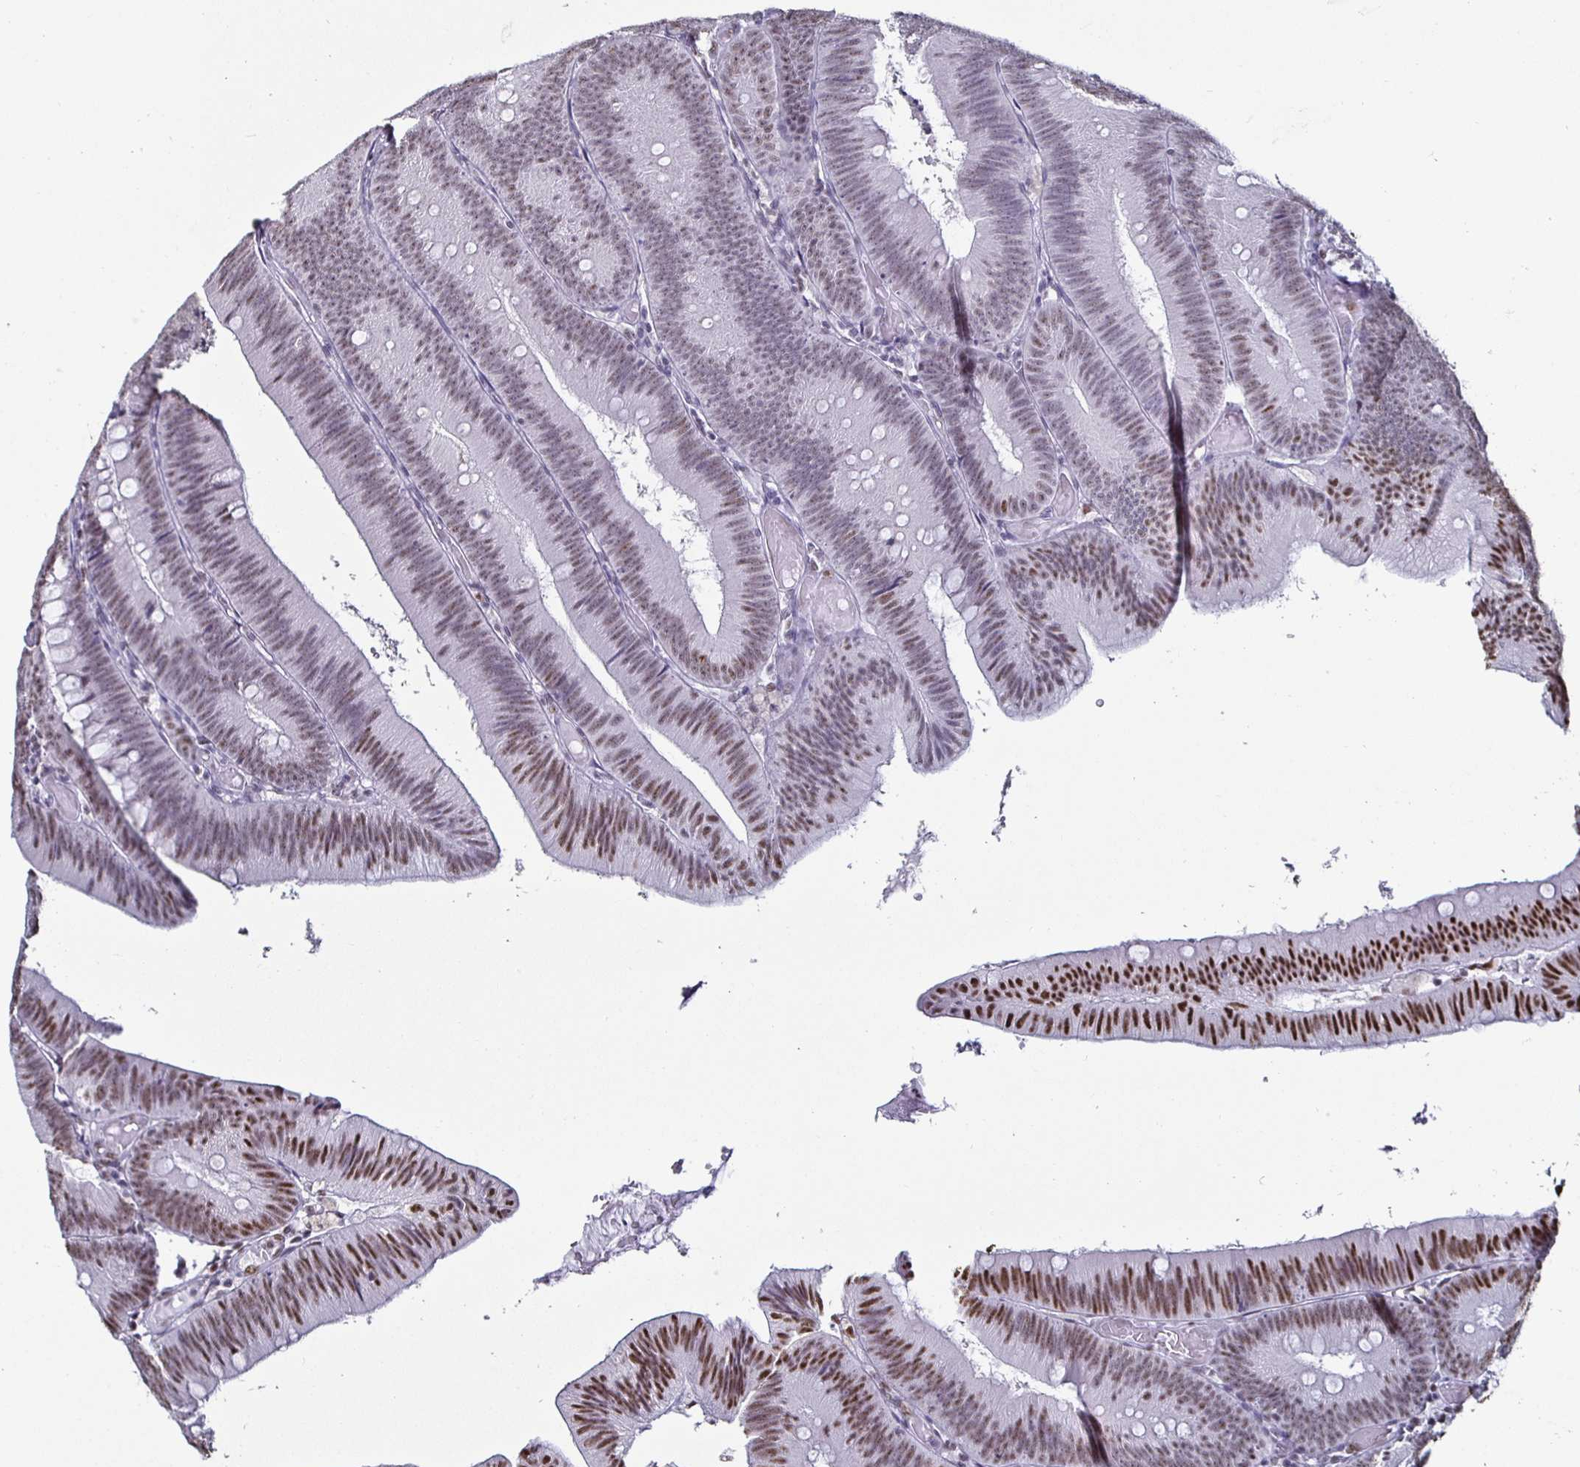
{"staining": {"intensity": "strong", "quantity": "<25%", "location": "nuclear"}, "tissue": "colorectal cancer", "cell_type": "Tumor cells", "image_type": "cancer", "snomed": [{"axis": "morphology", "description": "Adenocarcinoma, NOS"}, {"axis": "topography", "description": "Colon"}], "caption": "Immunohistochemical staining of colorectal cancer (adenocarcinoma) demonstrates strong nuclear protein positivity in about <25% of tumor cells.", "gene": "DDX39B", "patient": {"sex": "male", "age": 84}}